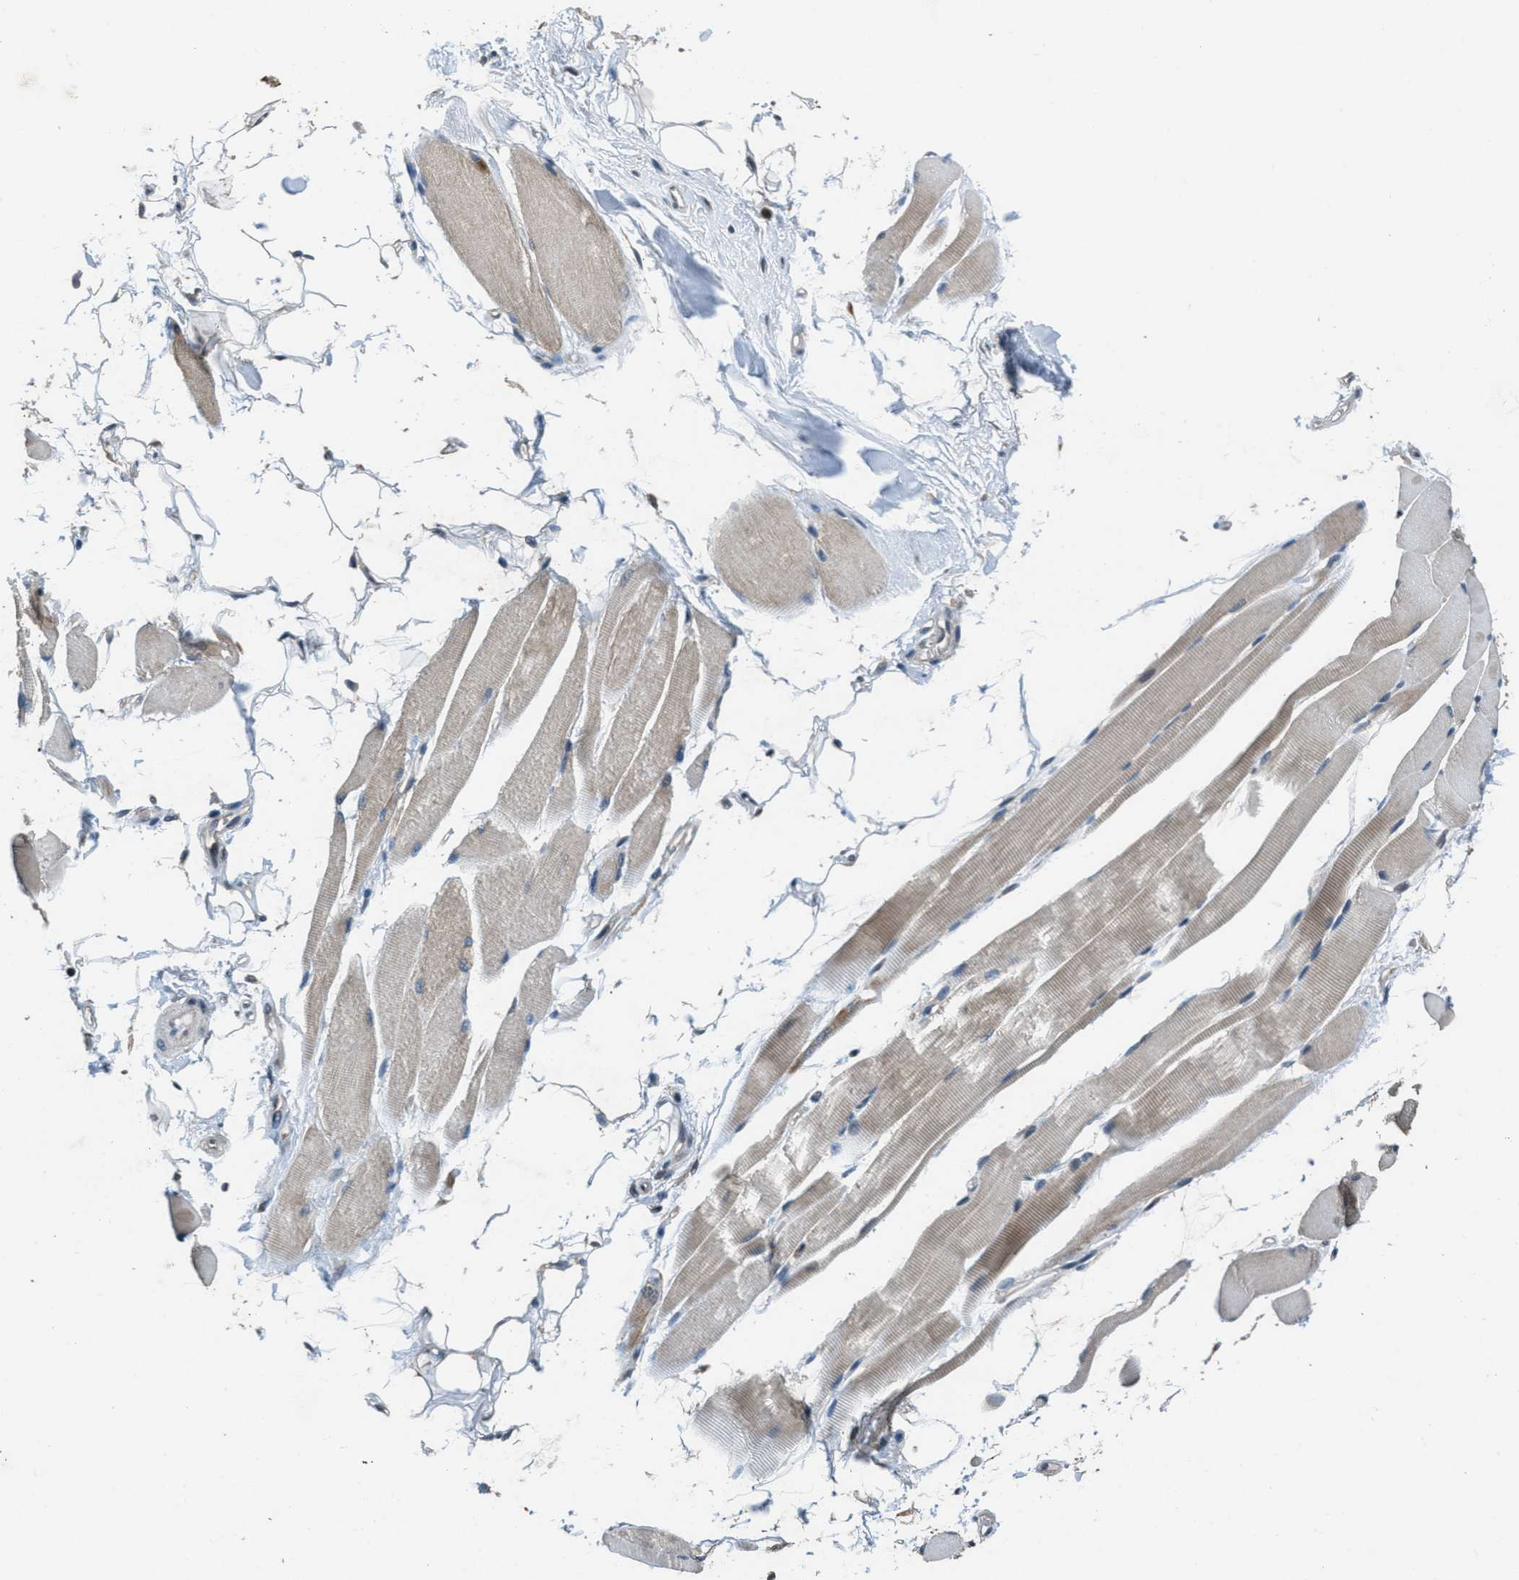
{"staining": {"intensity": "weak", "quantity": "25%-75%", "location": "cytoplasmic/membranous"}, "tissue": "skeletal muscle", "cell_type": "Myocytes", "image_type": "normal", "snomed": [{"axis": "morphology", "description": "Normal tissue, NOS"}, {"axis": "topography", "description": "Skeletal muscle"}, {"axis": "topography", "description": "Peripheral nerve tissue"}], "caption": "Weak cytoplasmic/membranous expression for a protein is identified in about 25%-75% of myocytes of normal skeletal muscle using immunohistochemistry.", "gene": "NAT1", "patient": {"sex": "female", "age": 84}}